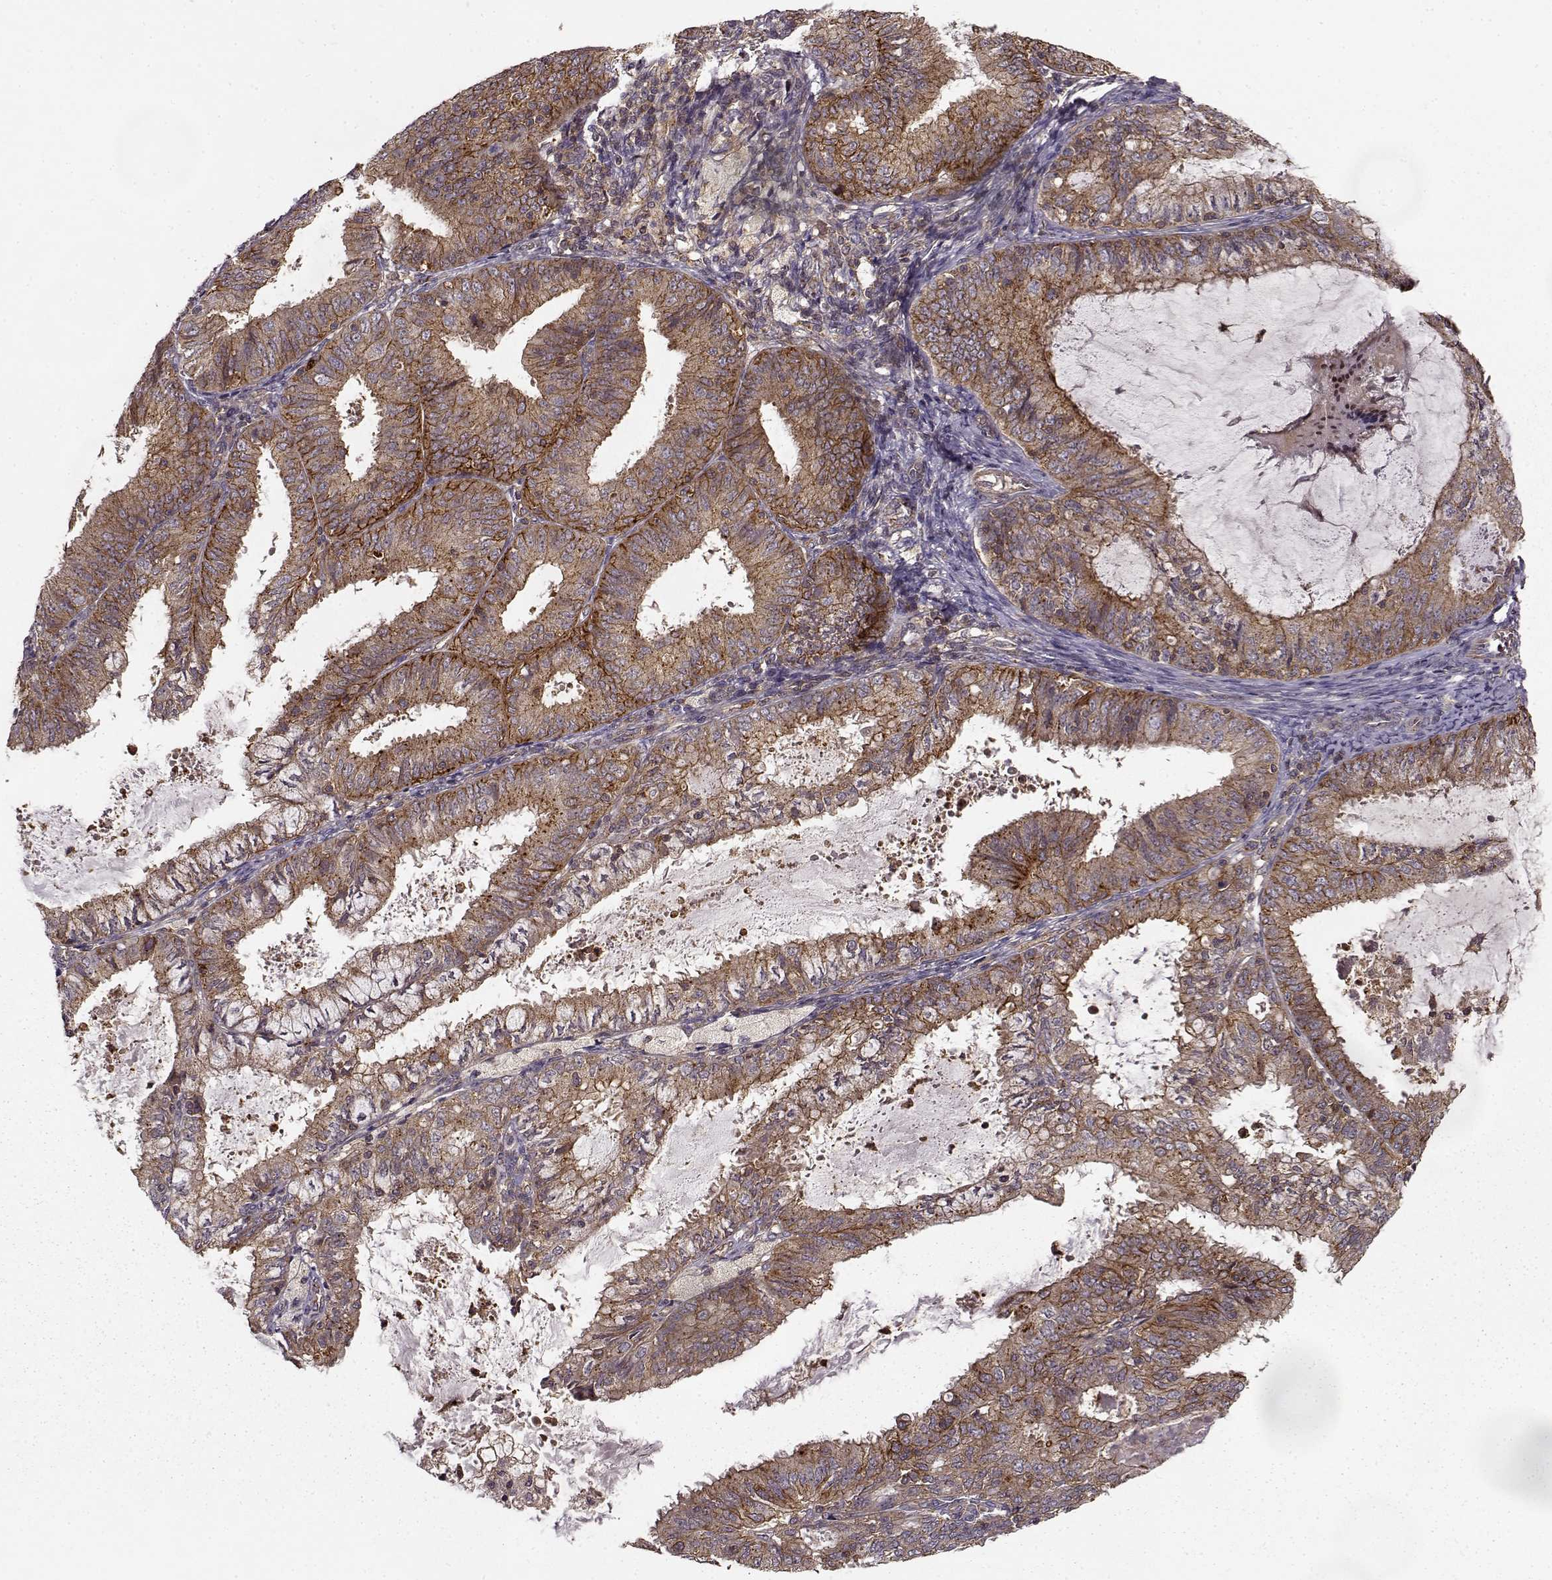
{"staining": {"intensity": "strong", "quantity": ">75%", "location": "cytoplasmic/membranous"}, "tissue": "endometrial cancer", "cell_type": "Tumor cells", "image_type": "cancer", "snomed": [{"axis": "morphology", "description": "Adenocarcinoma, NOS"}, {"axis": "topography", "description": "Endometrium"}], "caption": "The immunohistochemical stain labels strong cytoplasmic/membranous staining in tumor cells of endometrial cancer (adenocarcinoma) tissue.", "gene": "IFRD2", "patient": {"sex": "female", "age": 57}}